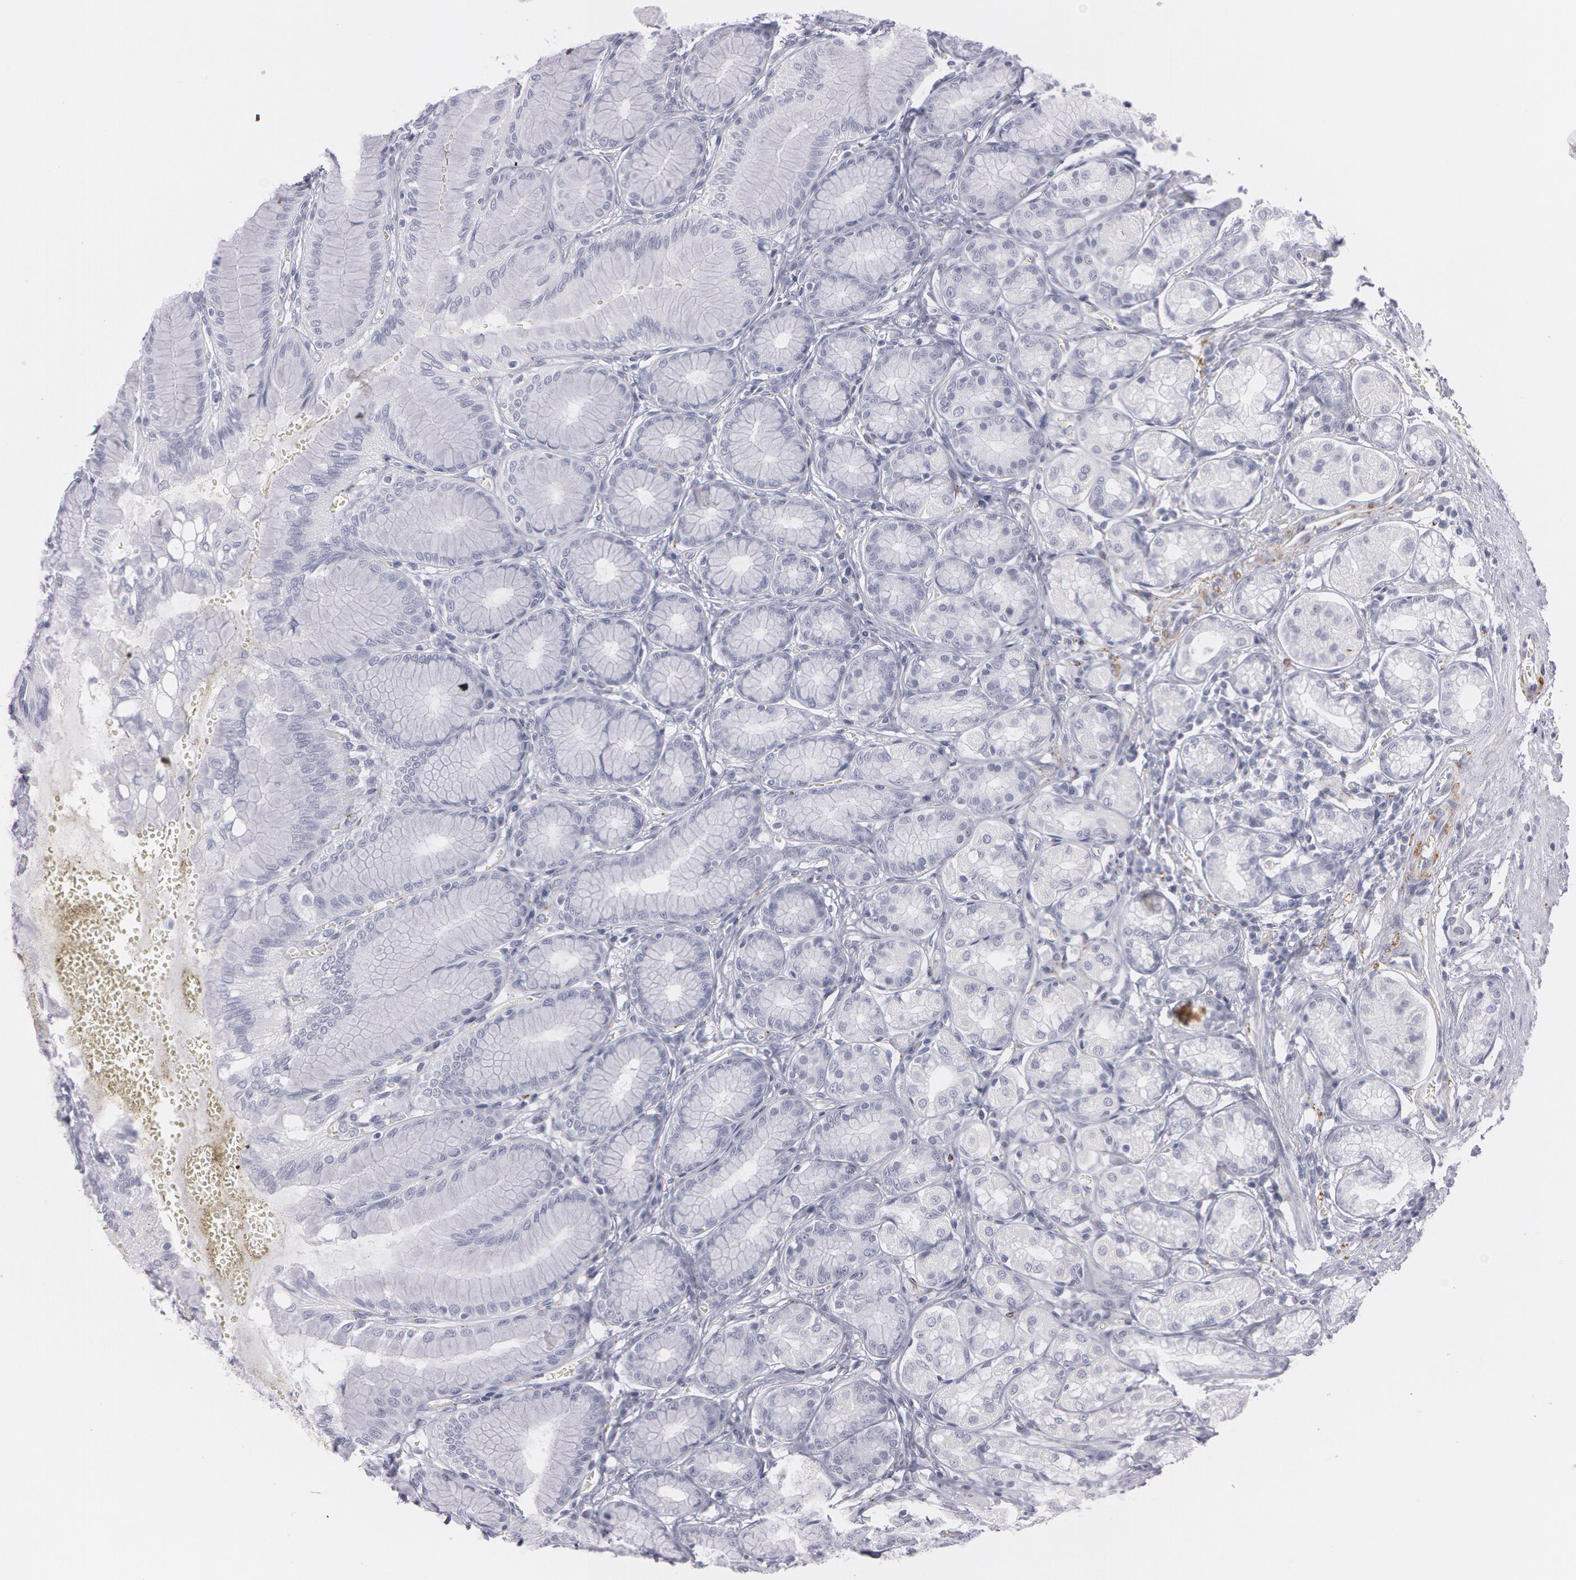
{"staining": {"intensity": "negative", "quantity": "none", "location": "none"}, "tissue": "stomach", "cell_type": "Glandular cells", "image_type": "normal", "snomed": [{"axis": "morphology", "description": "Normal tissue, NOS"}, {"axis": "topography", "description": "Stomach"}, {"axis": "topography", "description": "Stomach, lower"}], "caption": "IHC histopathology image of unremarkable human stomach stained for a protein (brown), which reveals no positivity in glandular cells. (Brightfield microscopy of DAB (3,3'-diaminobenzidine) immunohistochemistry (IHC) at high magnification).", "gene": "SNCG", "patient": {"sex": "male", "age": 76}}